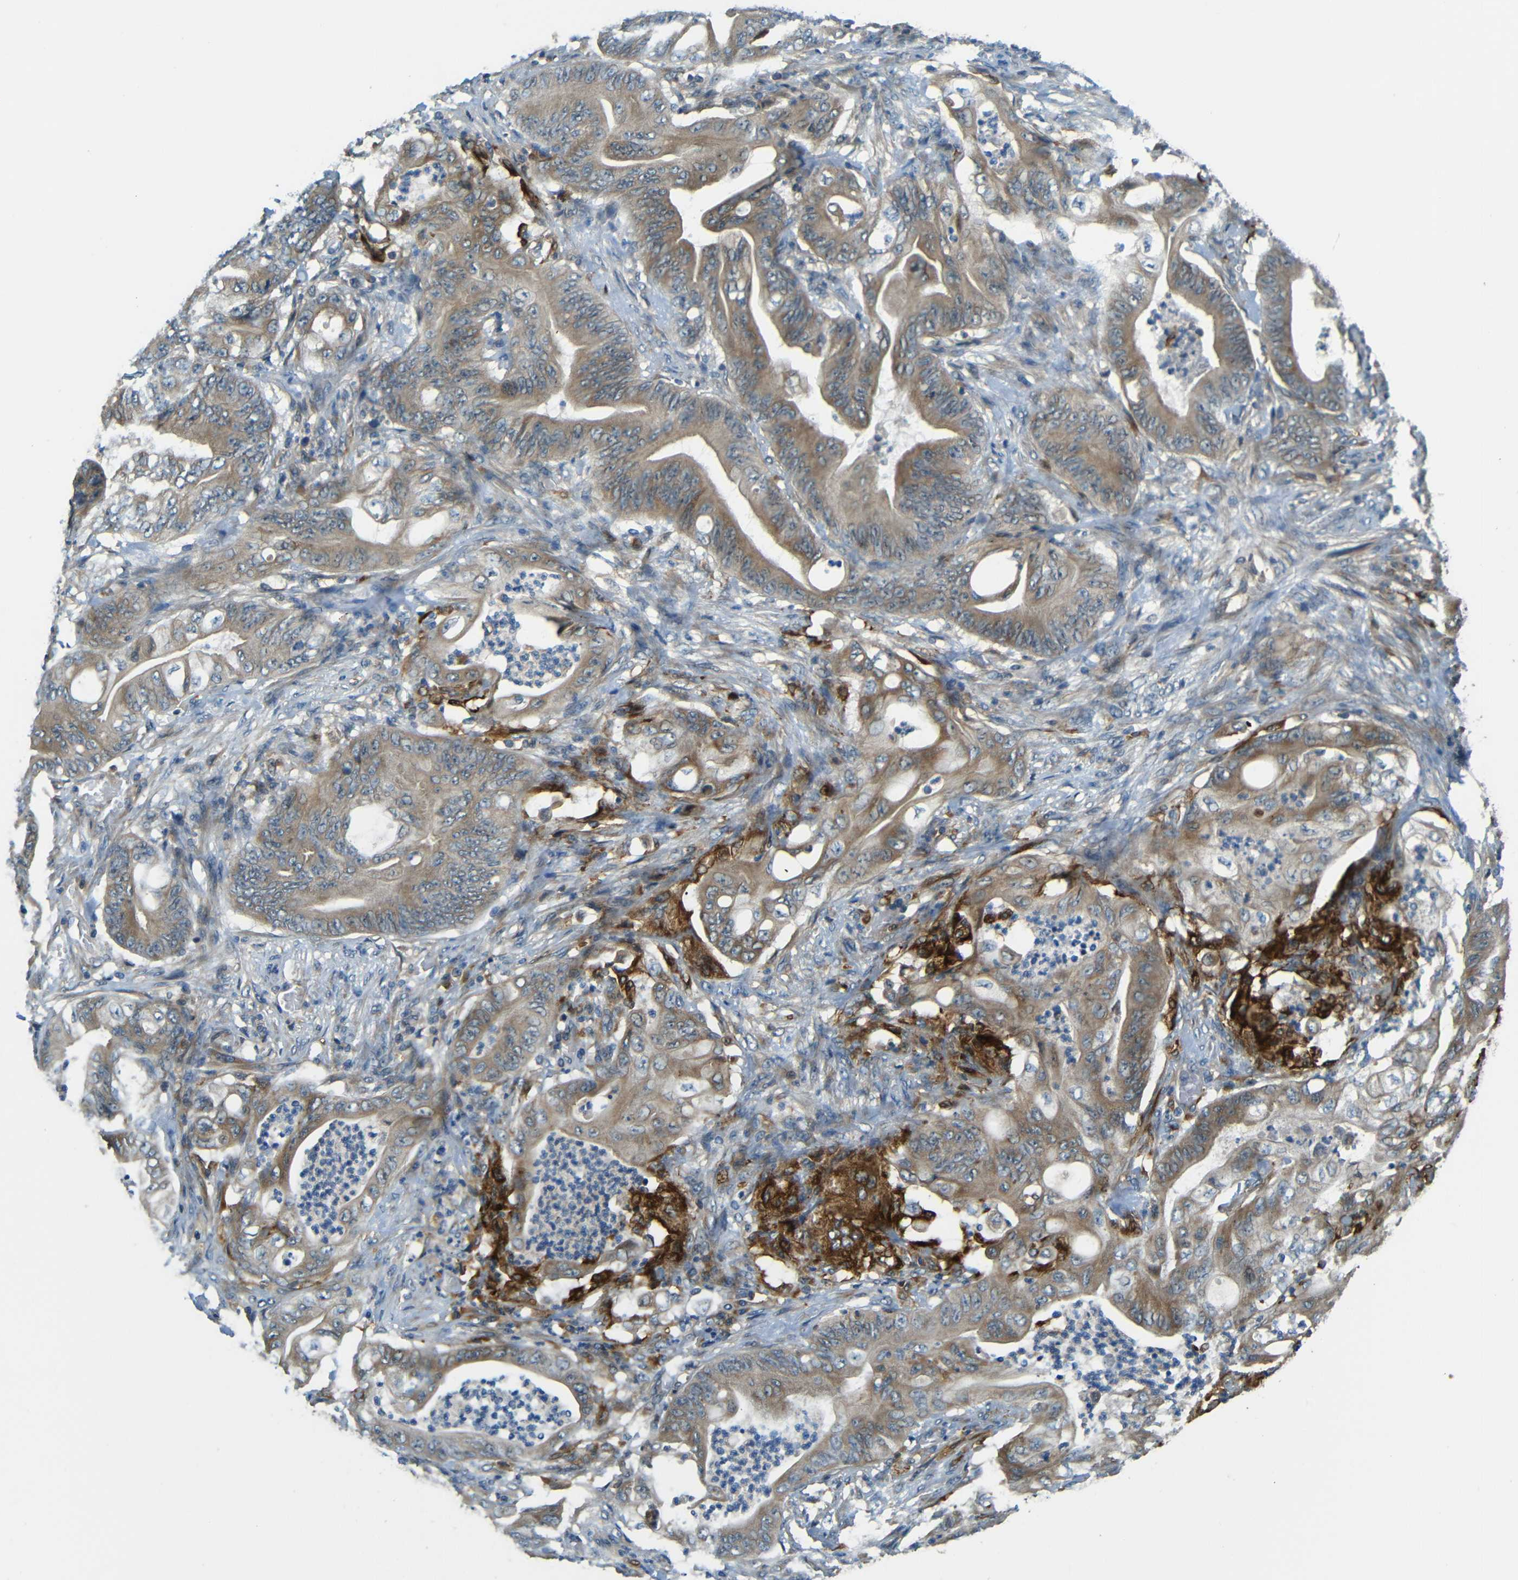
{"staining": {"intensity": "moderate", "quantity": ">75%", "location": "cytoplasmic/membranous"}, "tissue": "stomach cancer", "cell_type": "Tumor cells", "image_type": "cancer", "snomed": [{"axis": "morphology", "description": "Adenocarcinoma, NOS"}, {"axis": "topography", "description": "Stomach"}], "caption": "Approximately >75% of tumor cells in stomach cancer demonstrate moderate cytoplasmic/membranous protein staining as visualized by brown immunohistochemical staining.", "gene": "FNDC3A", "patient": {"sex": "female", "age": 73}}